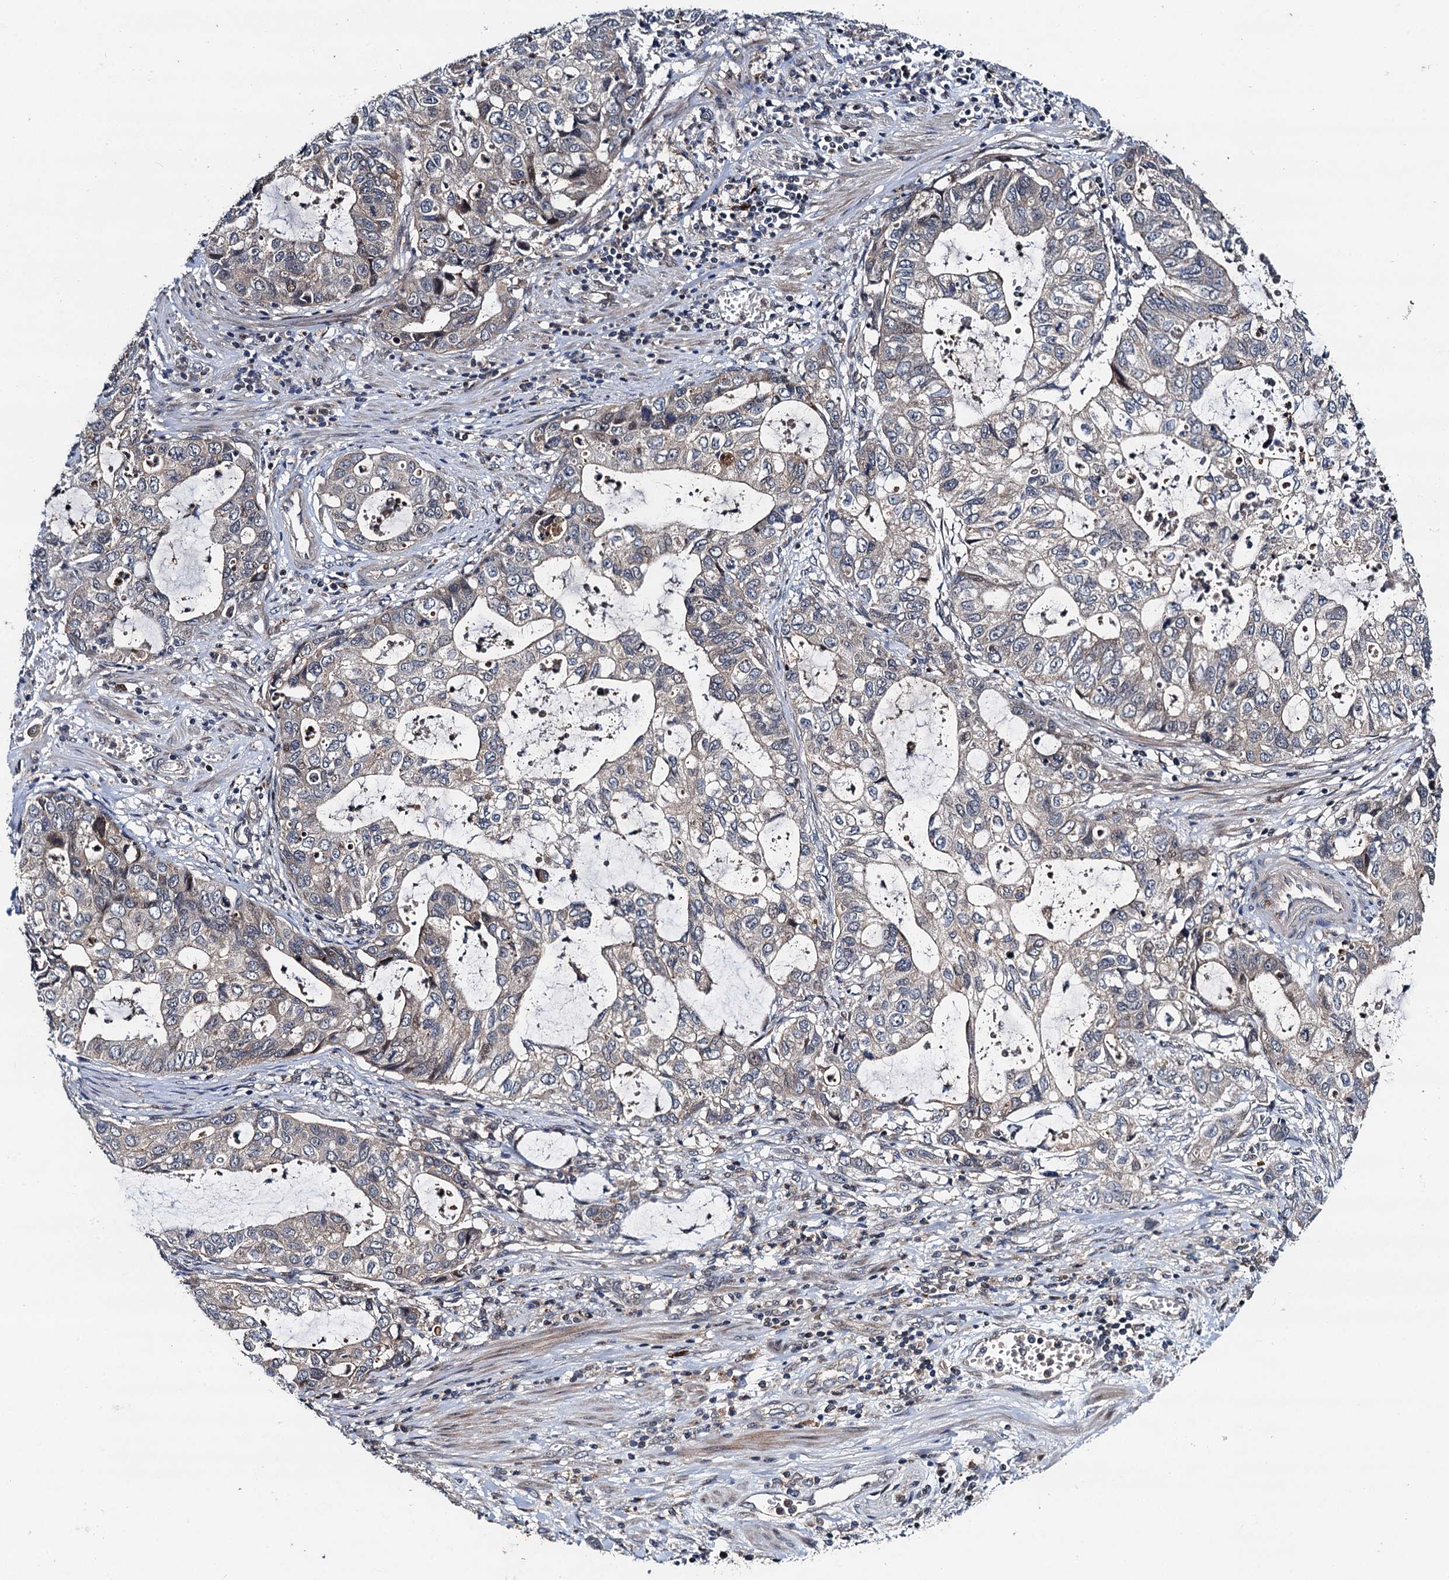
{"staining": {"intensity": "negative", "quantity": "none", "location": "none"}, "tissue": "stomach cancer", "cell_type": "Tumor cells", "image_type": "cancer", "snomed": [{"axis": "morphology", "description": "Adenocarcinoma, NOS"}, {"axis": "topography", "description": "Stomach, upper"}], "caption": "A histopathology image of stomach cancer (adenocarcinoma) stained for a protein shows no brown staining in tumor cells.", "gene": "NLRP10", "patient": {"sex": "female", "age": 52}}